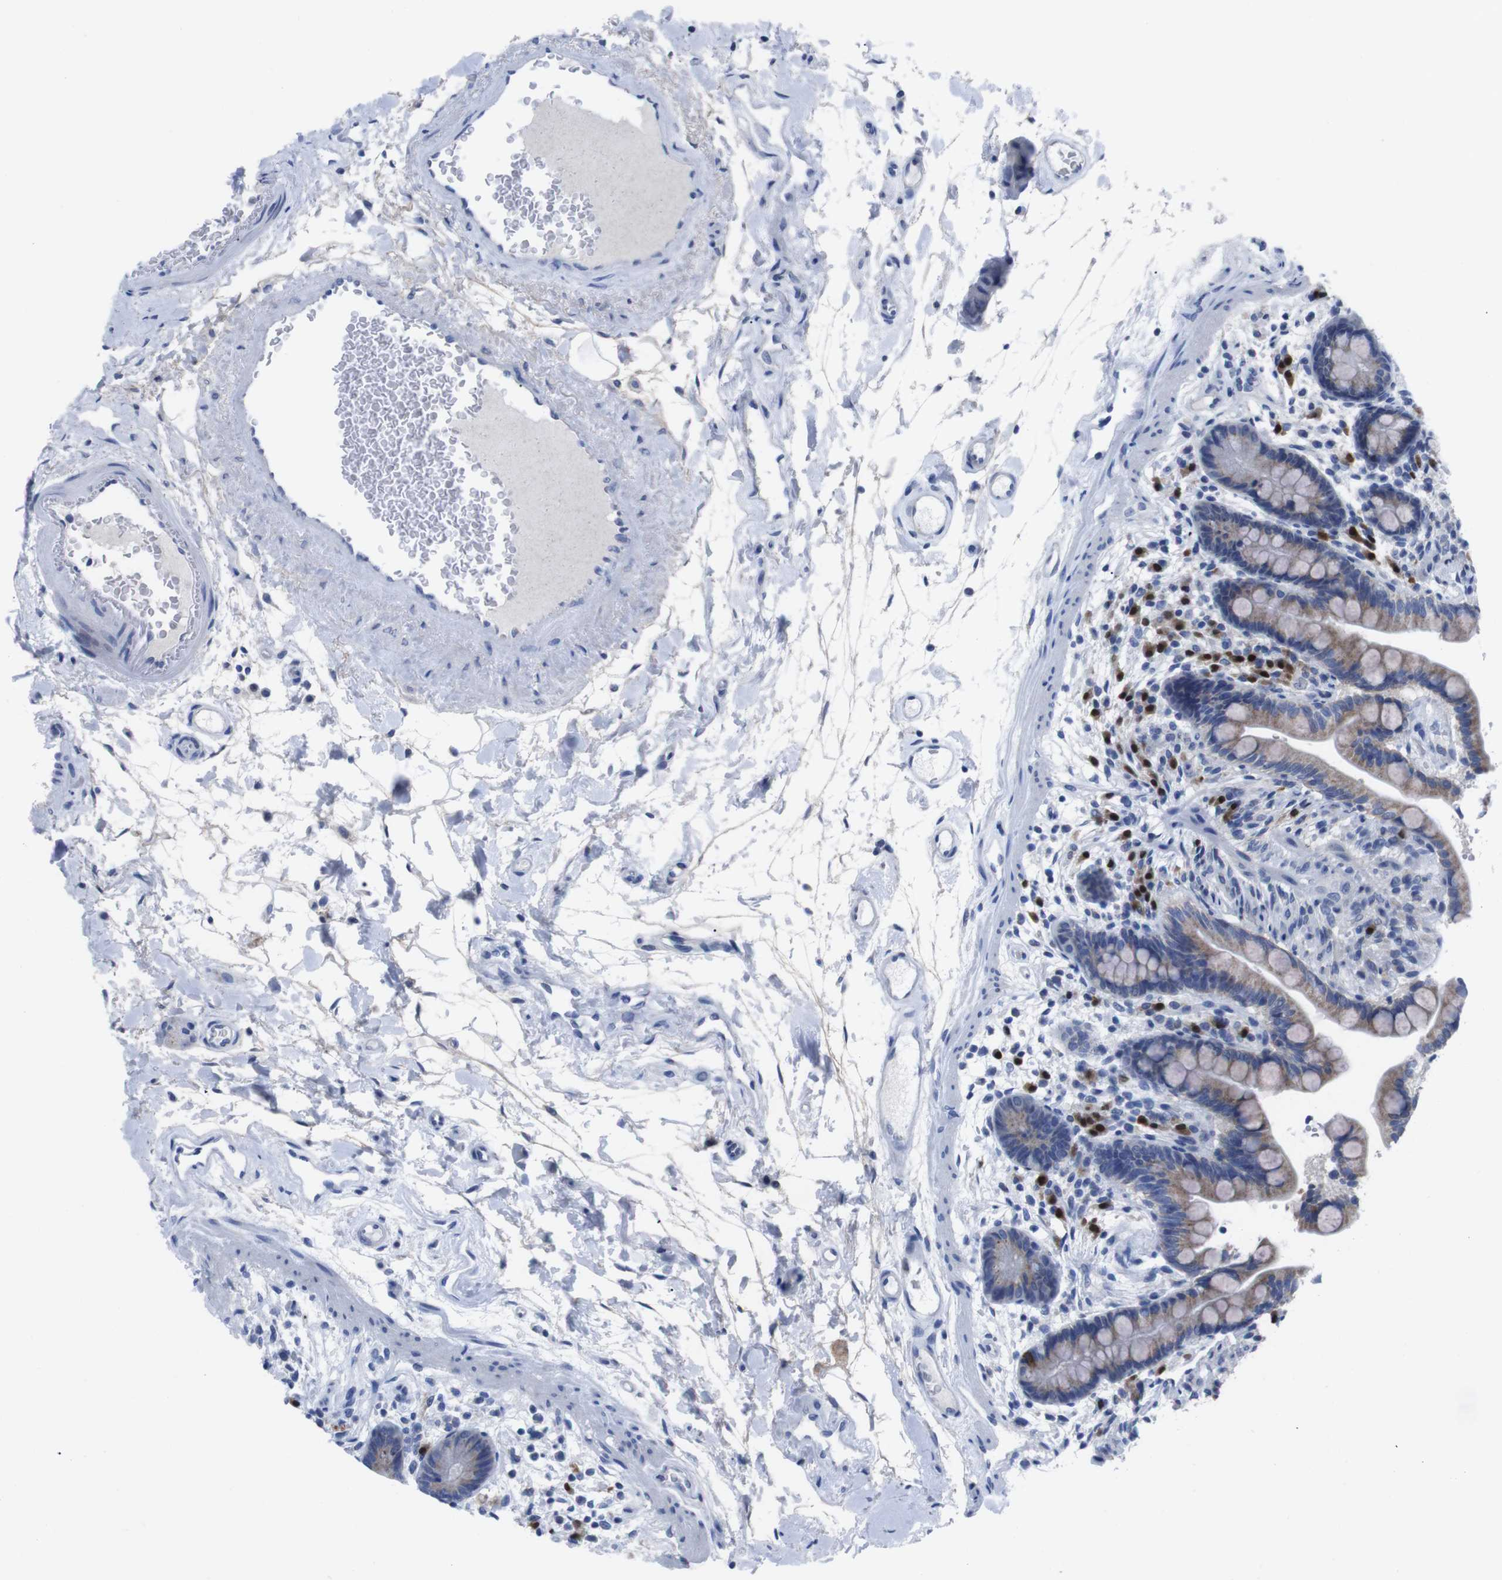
{"staining": {"intensity": "negative", "quantity": "none", "location": "none"}, "tissue": "colon", "cell_type": "Endothelial cells", "image_type": "normal", "snomed": [{"axis": "morphology", "description": "Normal tissue, NOS"}, {"axis": "topography", "description": "Colon"}], "caption": "Colon stained for a protein using immunohistochemistry demonstrates no positivity endothelial cells.", "gene": "IRF4", "patient": {"sex": "male", "age": 73}}